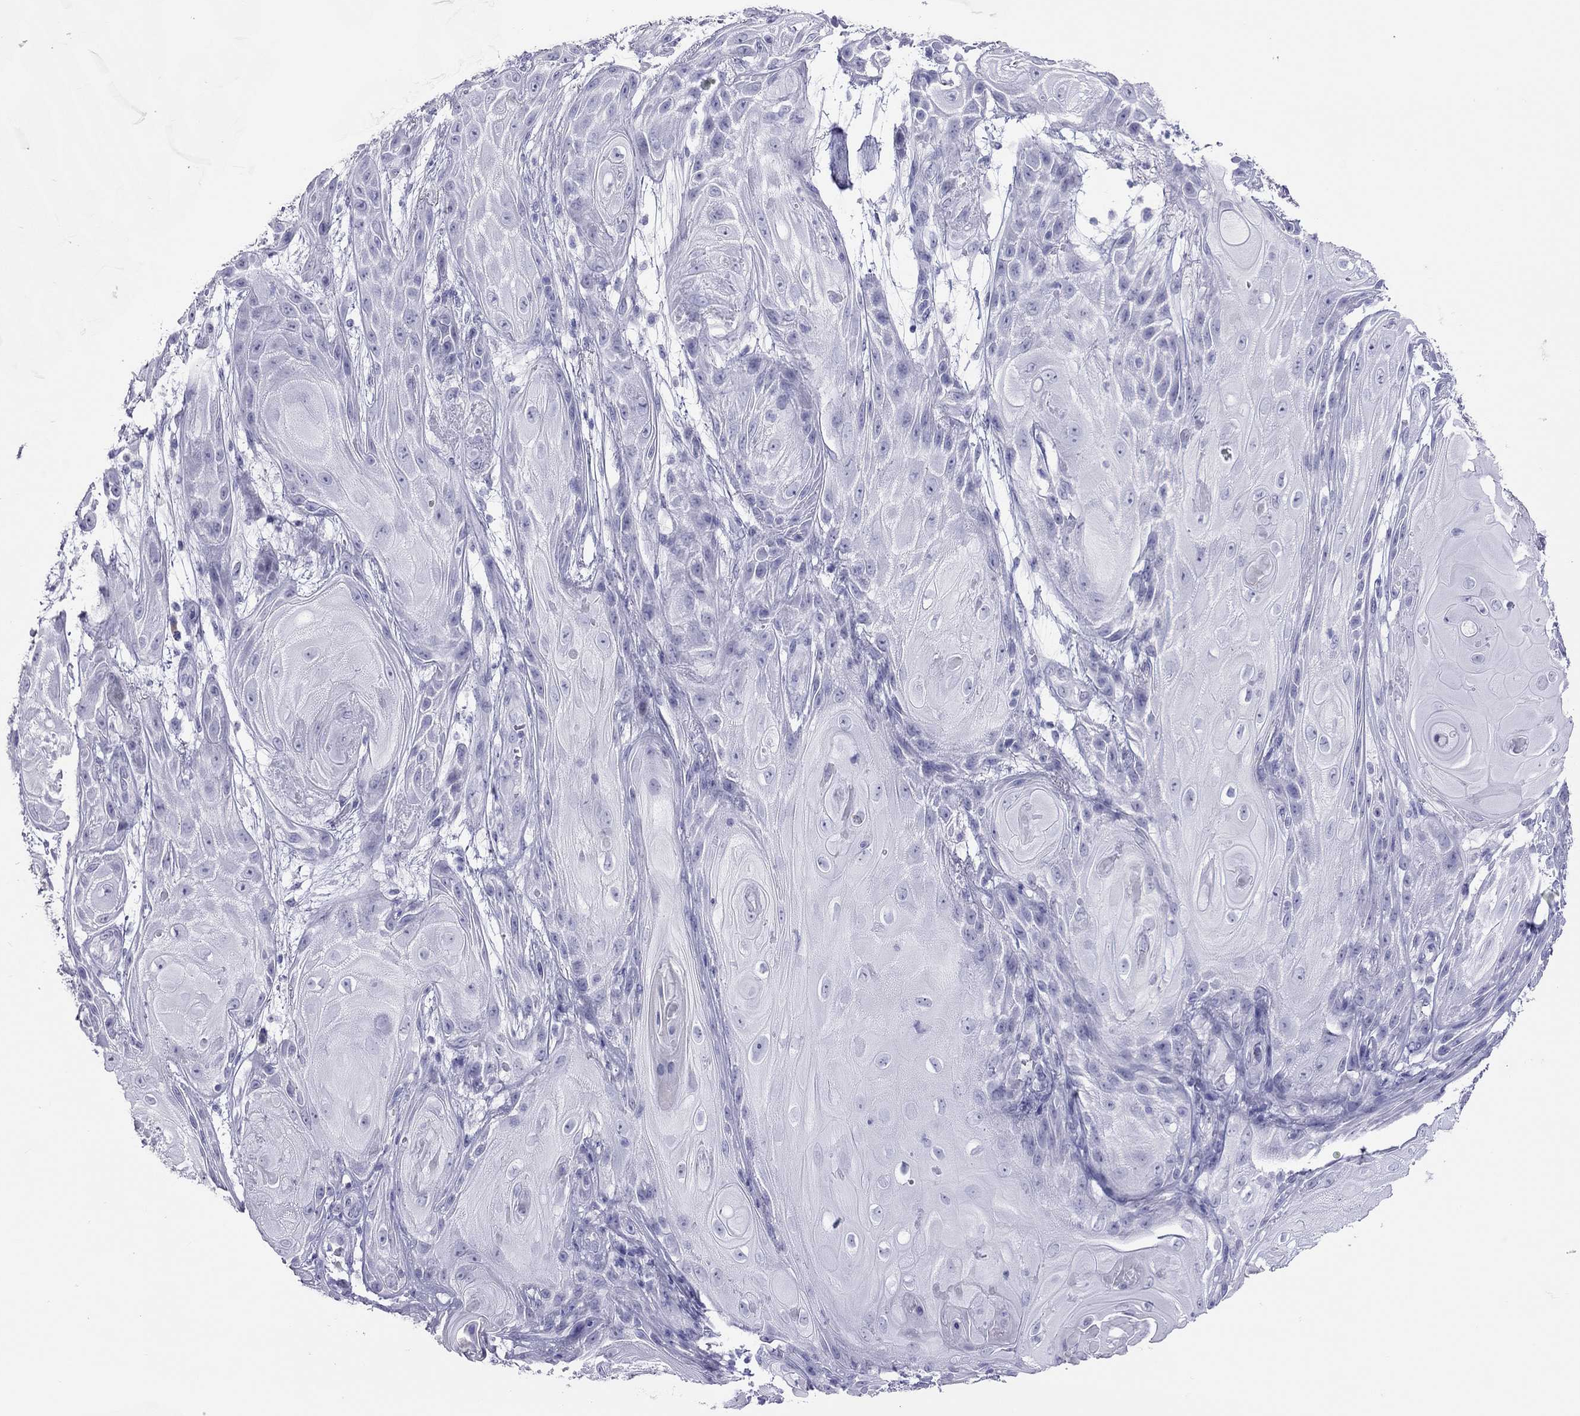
{"staining": {"intensity": "negative", "quantity": "none", "location": "none"}, "tissue": "skin cancer", "cell_type": "Tumor cells", "image_type": "cancer", "snomed": [{"axis": "morphology", "description": "Squamous cell carcinoma, NOS"}, {"axis": "topography", "description": "Skin"}], "caption": "Immunohistochemistry of human skin cancer (squamous cell carcinoma) shows no staining in tumor cells. The staining was performed using DAB to visualize the protein expression in brown, while the nuclei were stained in blue with hematoxylin (Magnification: 20x).", "gene": "STAG3", "patient": {"sex": "male", "age": 62}}